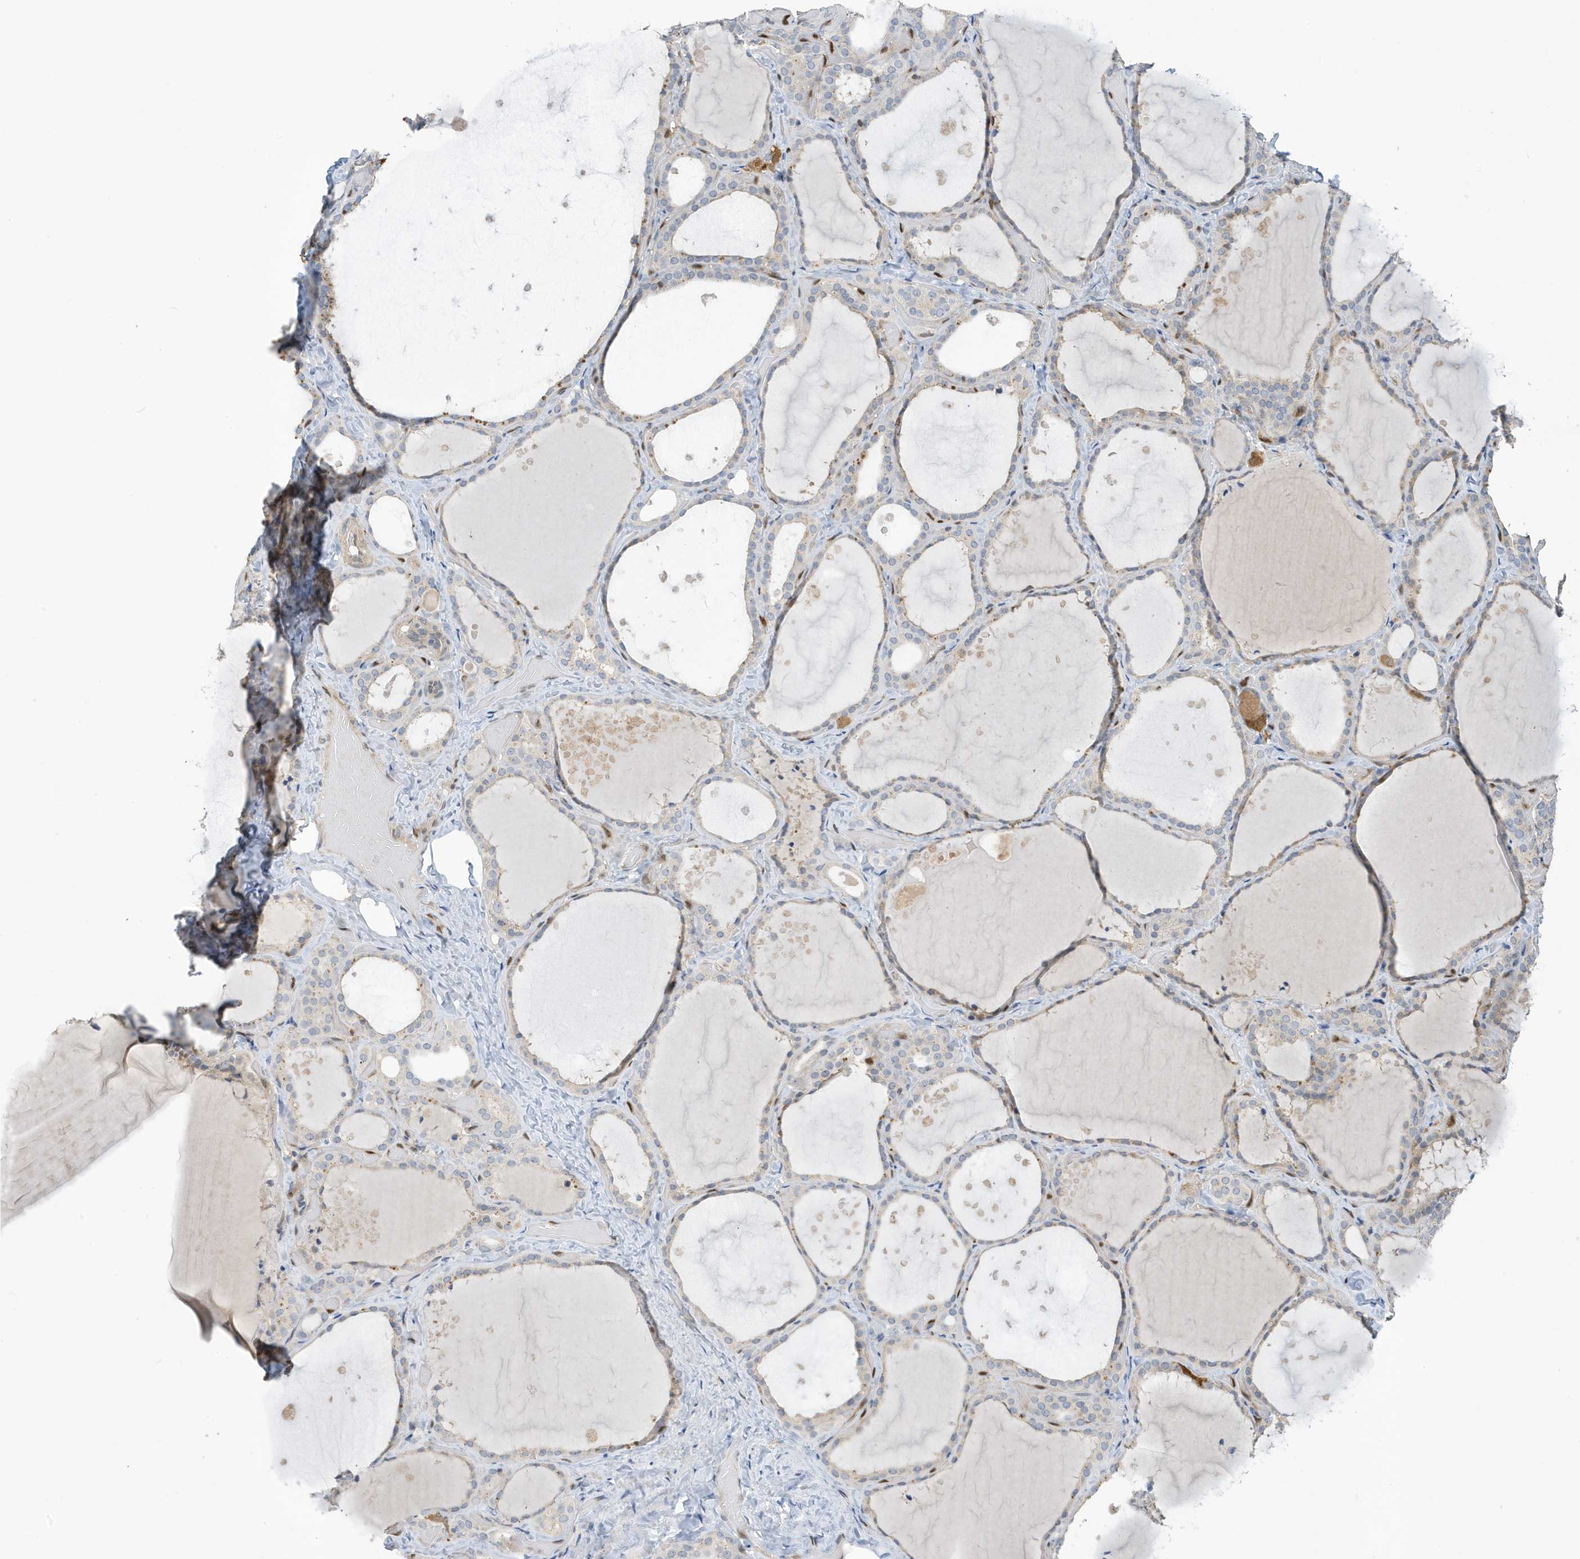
{"staining": {"intensity": "weak", "quantity": "25%-75%", "location": "cytoplasmic/membranous"}, "tissue": "thyroid gland", "cell_type": "Glandular cells", "image_type": "normal", "snomed": [{"axis": "morphology", "description": "Normal tissue, NOS"}, {"axis": "topography", "description": "Thyroid gland"}], "caption": "DAB immunohistochemical staining of unremarkable human thyroid gland displays weak cytoplasmic/membranous protein staining in about 25%-75% of glandular cells.", "gene": "NCOA7", "patient": {"sex": "female", "age": 44}}